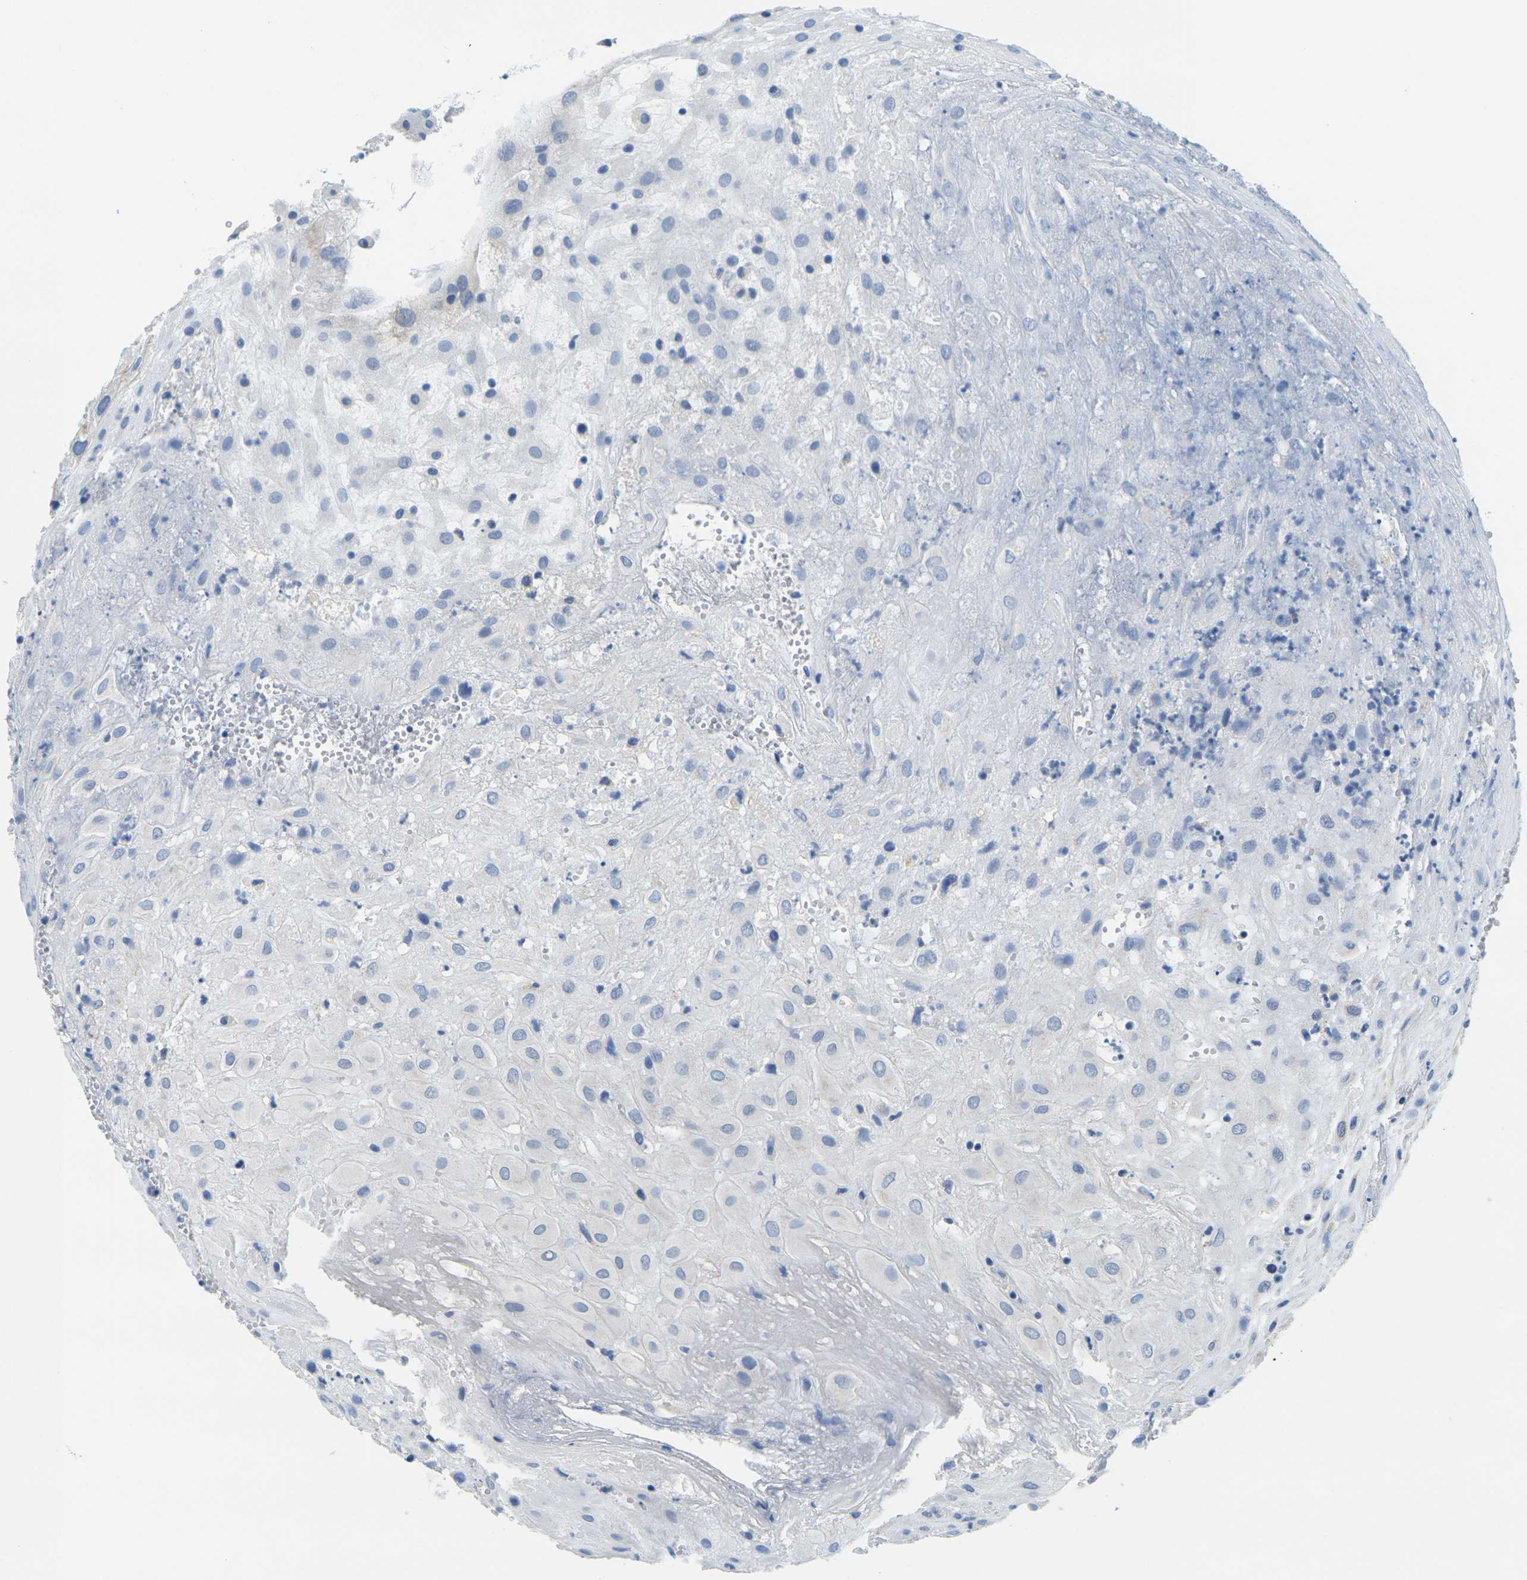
{"staining": {"intensity": "negative", "quantity": "none", "location": "none"}, "tissue": "placenta", "cell_type": "Decidual cells", "image_type": "normal", "snomed": [{"axis": "morphology", "description": "Normal tissue, NOS"}, {"axis": "topography", "description": "Placenta"}], "caption": "Immunohistochemical staining of benign placenta displays no significant staining in decidual cells.", "gene": "FAM3D", "patient": {"sex": "female", "age": 18}}